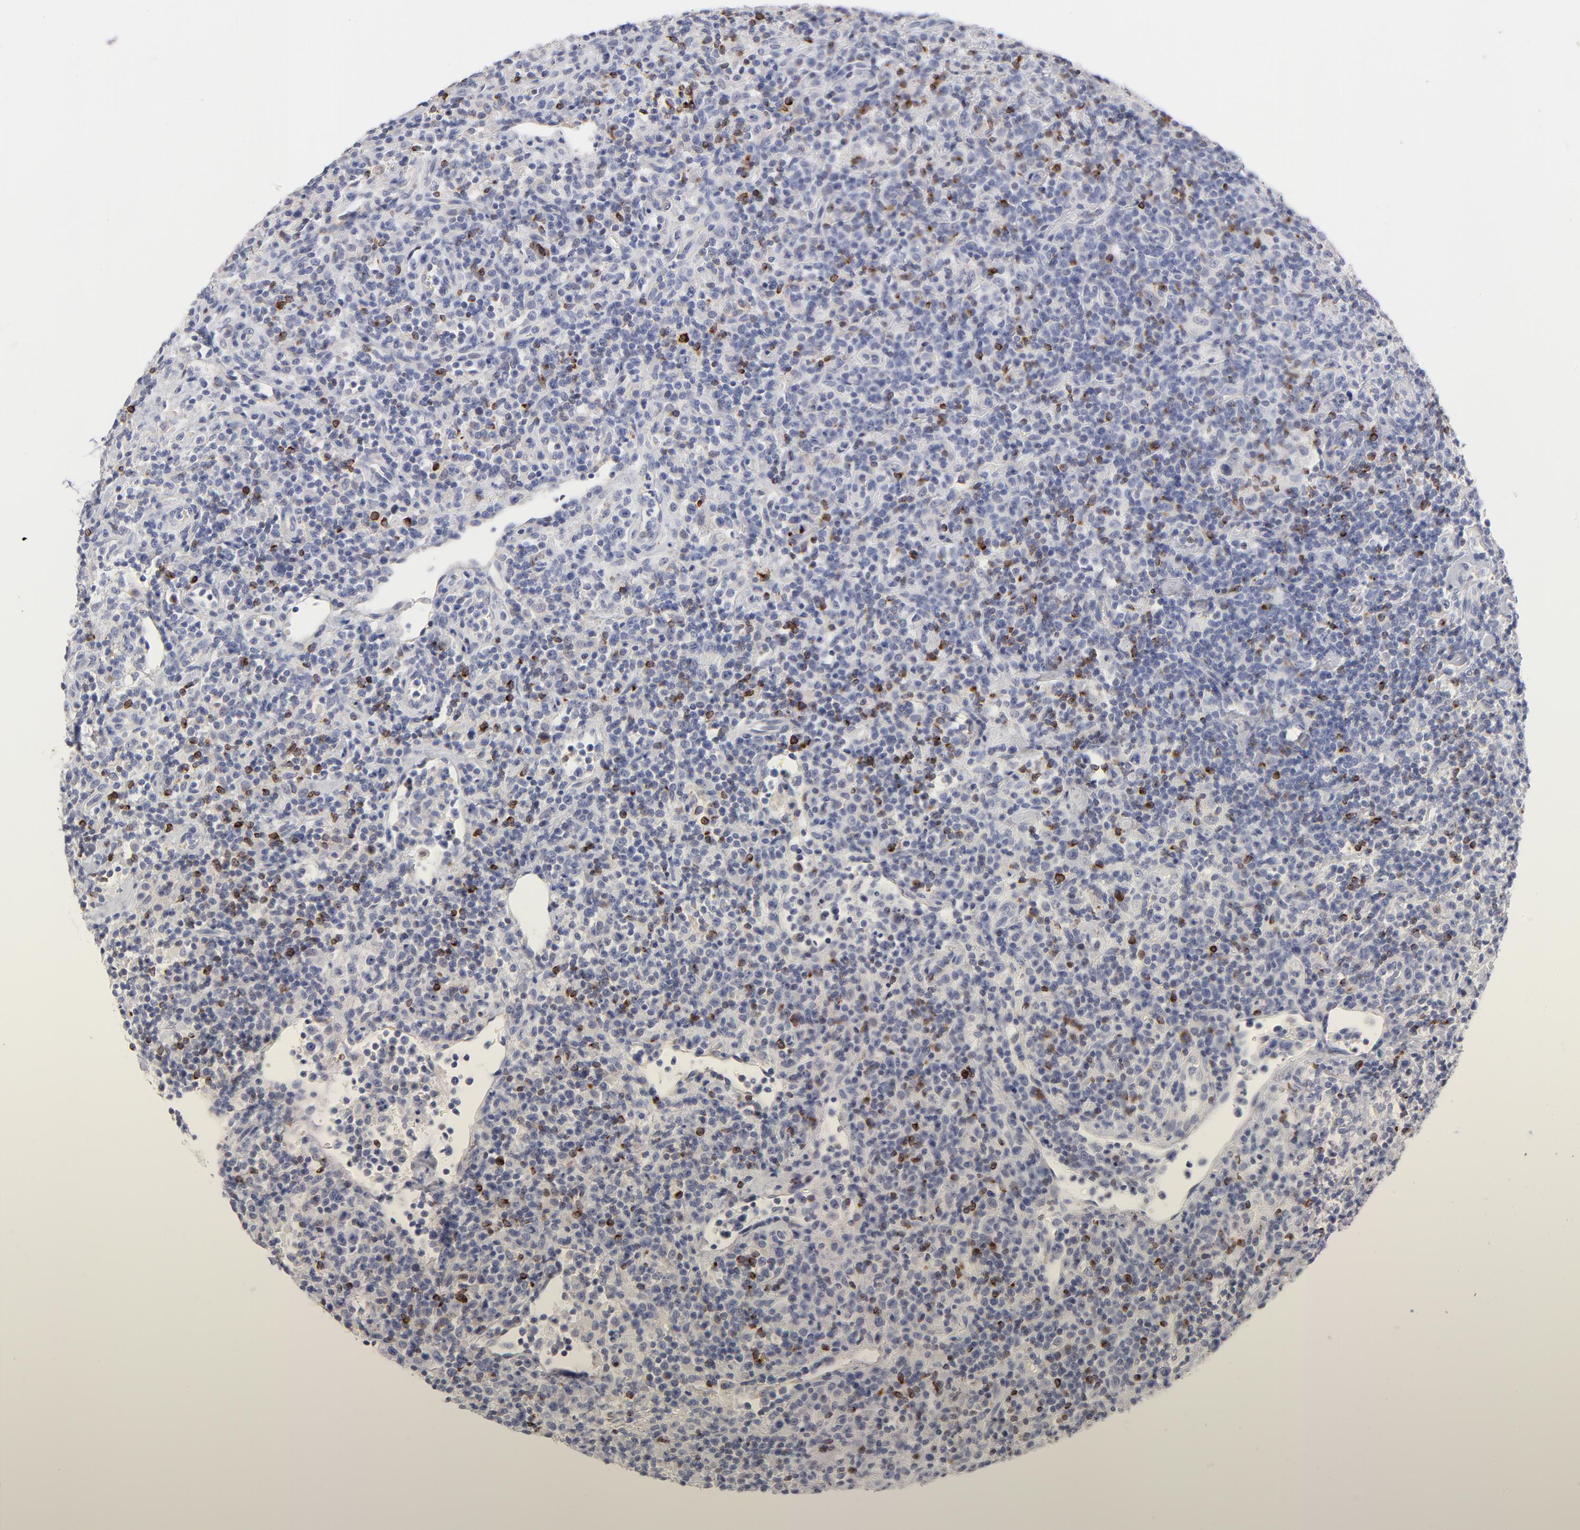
{"staining": {"intensity": "negative", "quantity": "none", "location": "none"}, "tissue": "lymphoma", "cell_type": "Tumor cells", "image_type": "cancer", "snomed": [{"axis": "morphology", "description": "Hodgkin's disease, NOS"}, {"axis": "topography", "description": "Lymph node"}], "caption": "Tumor cells show no significant staining in Hodgkin's disease.", "gene": "MID1", "patient": {"sex": "male", "age": 65}}